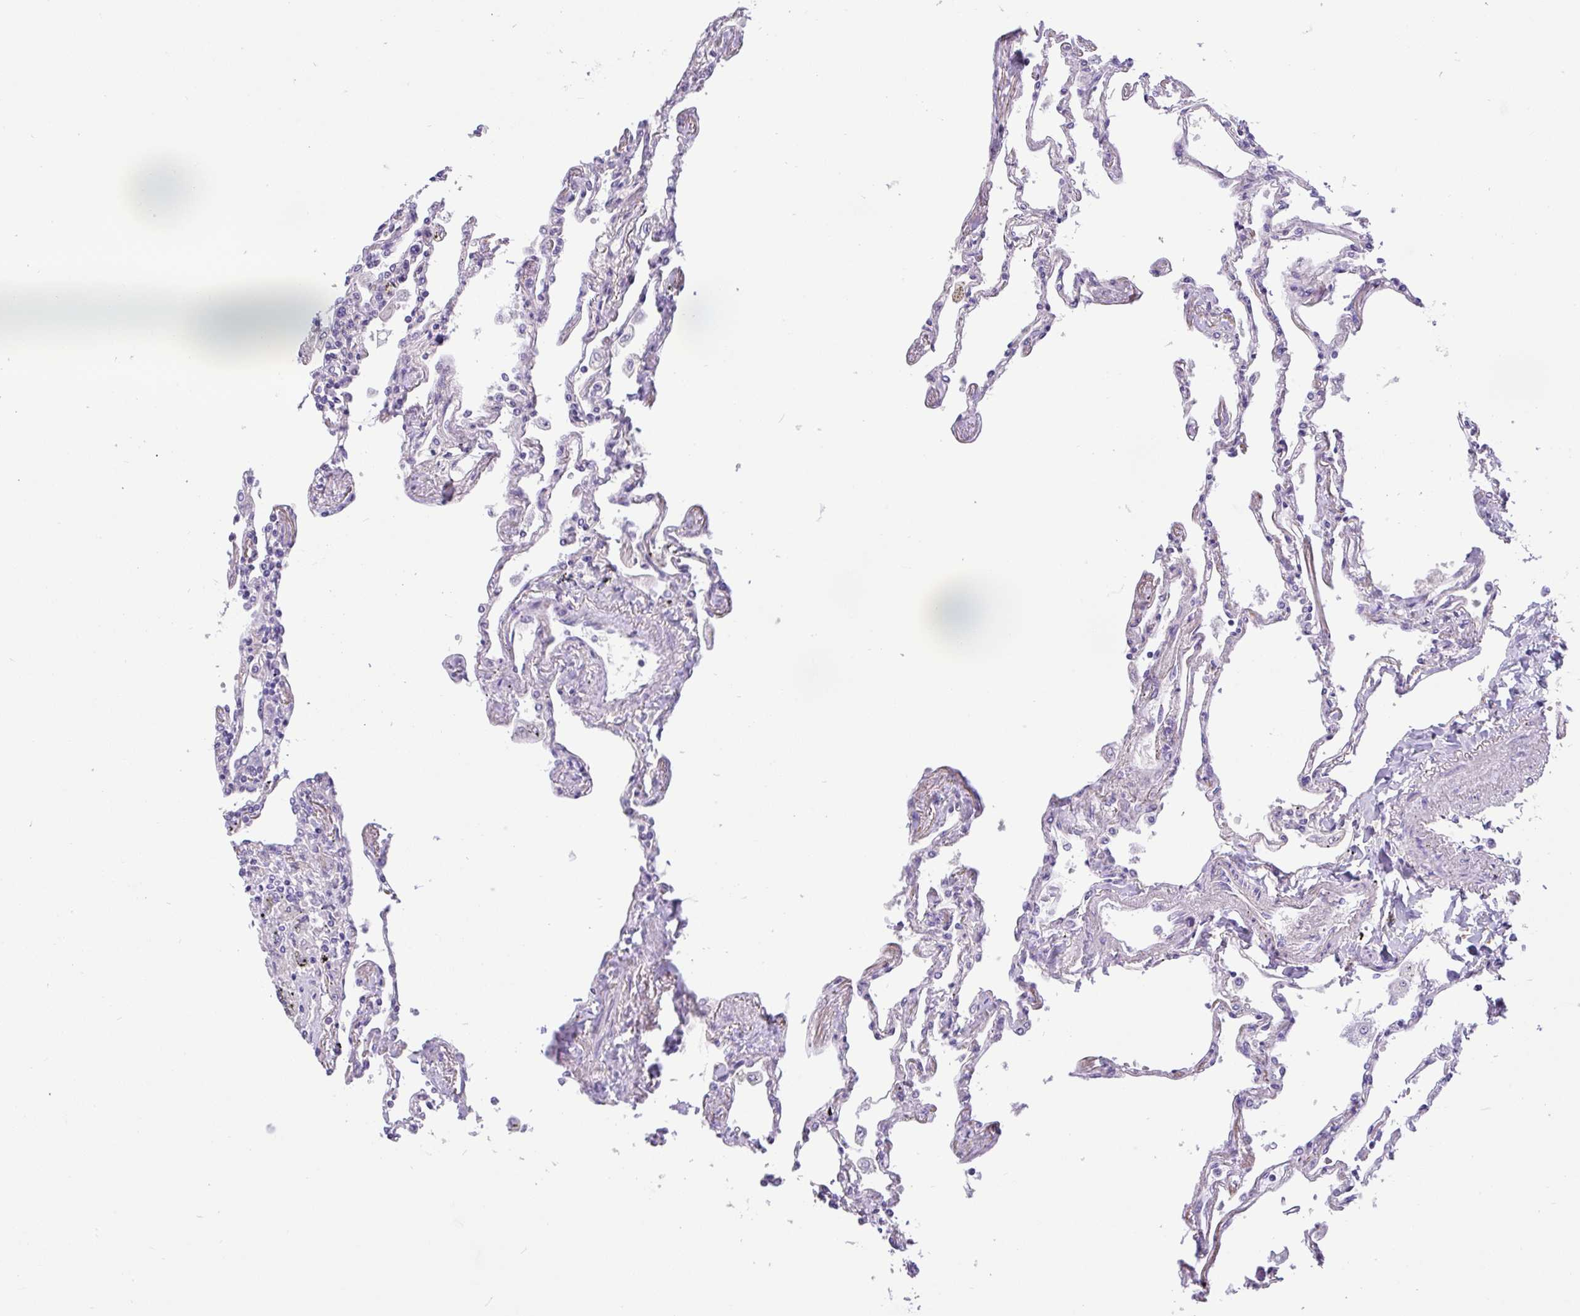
{"staining": {"intensity": "negative", "quantity": "none", "location": "none"}, "tissue": "lung", "cell_type": "Alveolar cells", "image_type": "normal", "snomed": [{"axis": "morphology", "description": "Normal tissue, NOS"}, {"axis": "topography", "description": "Lung"}], "caption": "A high-resolution photomicrograph shows immunohistochemistry staining of normal lung, which exhibits no significant expression in alveolar cells.", "gene": "MXRA8", "patient": {"sex": "female", "age": 67}}